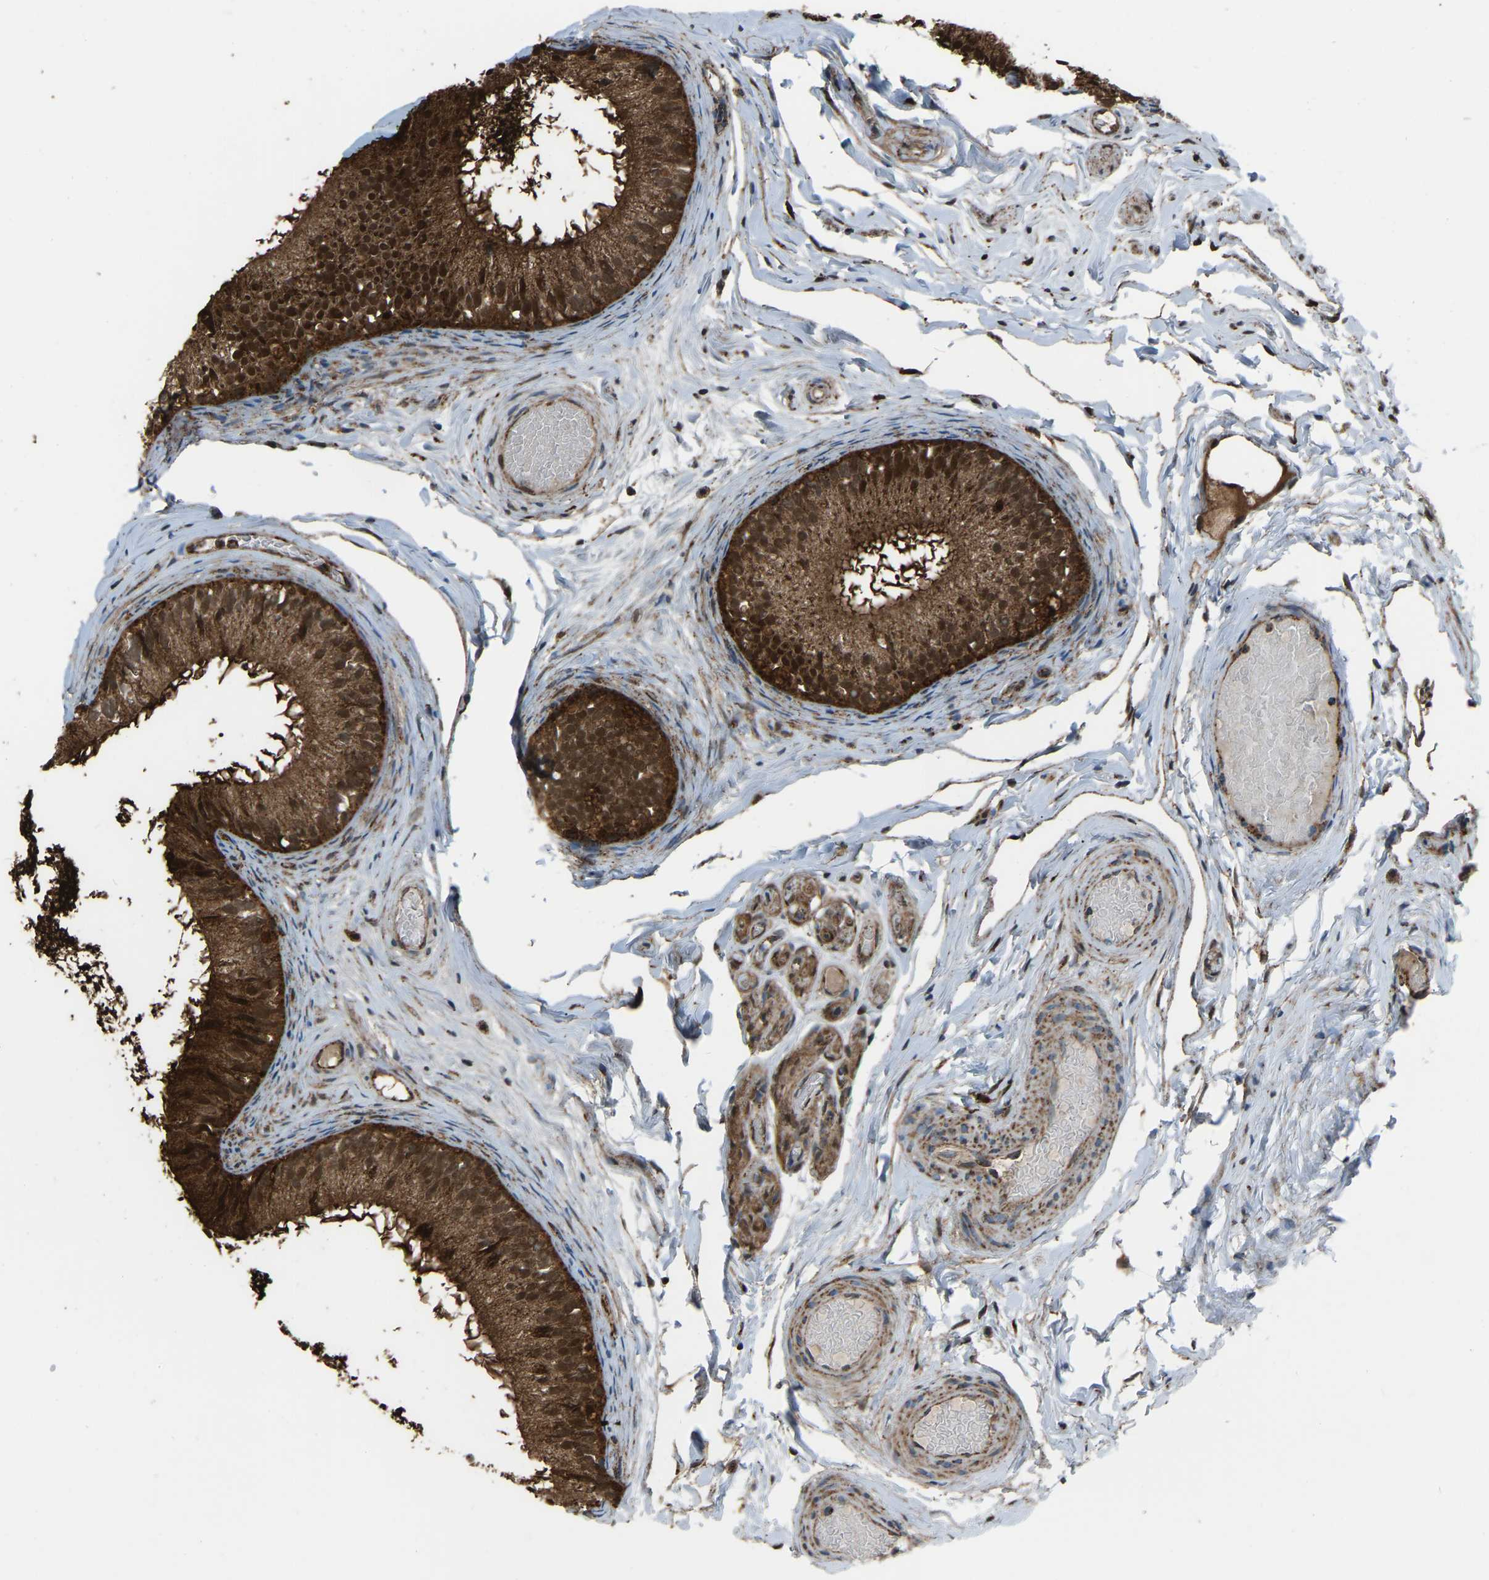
{"staining": {"intensity": "strong", "quantity": ">75%", "location": "cytoplasmic/membranous,nuclear"}, "tissue": "epididymis", "cell_type": "Glandular cells", "image_type": "normal", "snomed": [{"axis": "morphology", "description": "Normal tissue, NOS"}, {"axis": "topography", "description": "Epididymis"}], "caption": "Epididymis was stained to show a protein in brown. There is high levels of strong cytoplasmic/membranous,nuclear positivity in about >75% of glandular cells. The staining is performed using DAB brown chromogen to label protein expression. The nuclei are counter-stained blue using hematoxylin.", "gene": "AKR1A1", "patient": {"sex": "male", "age": 46}}